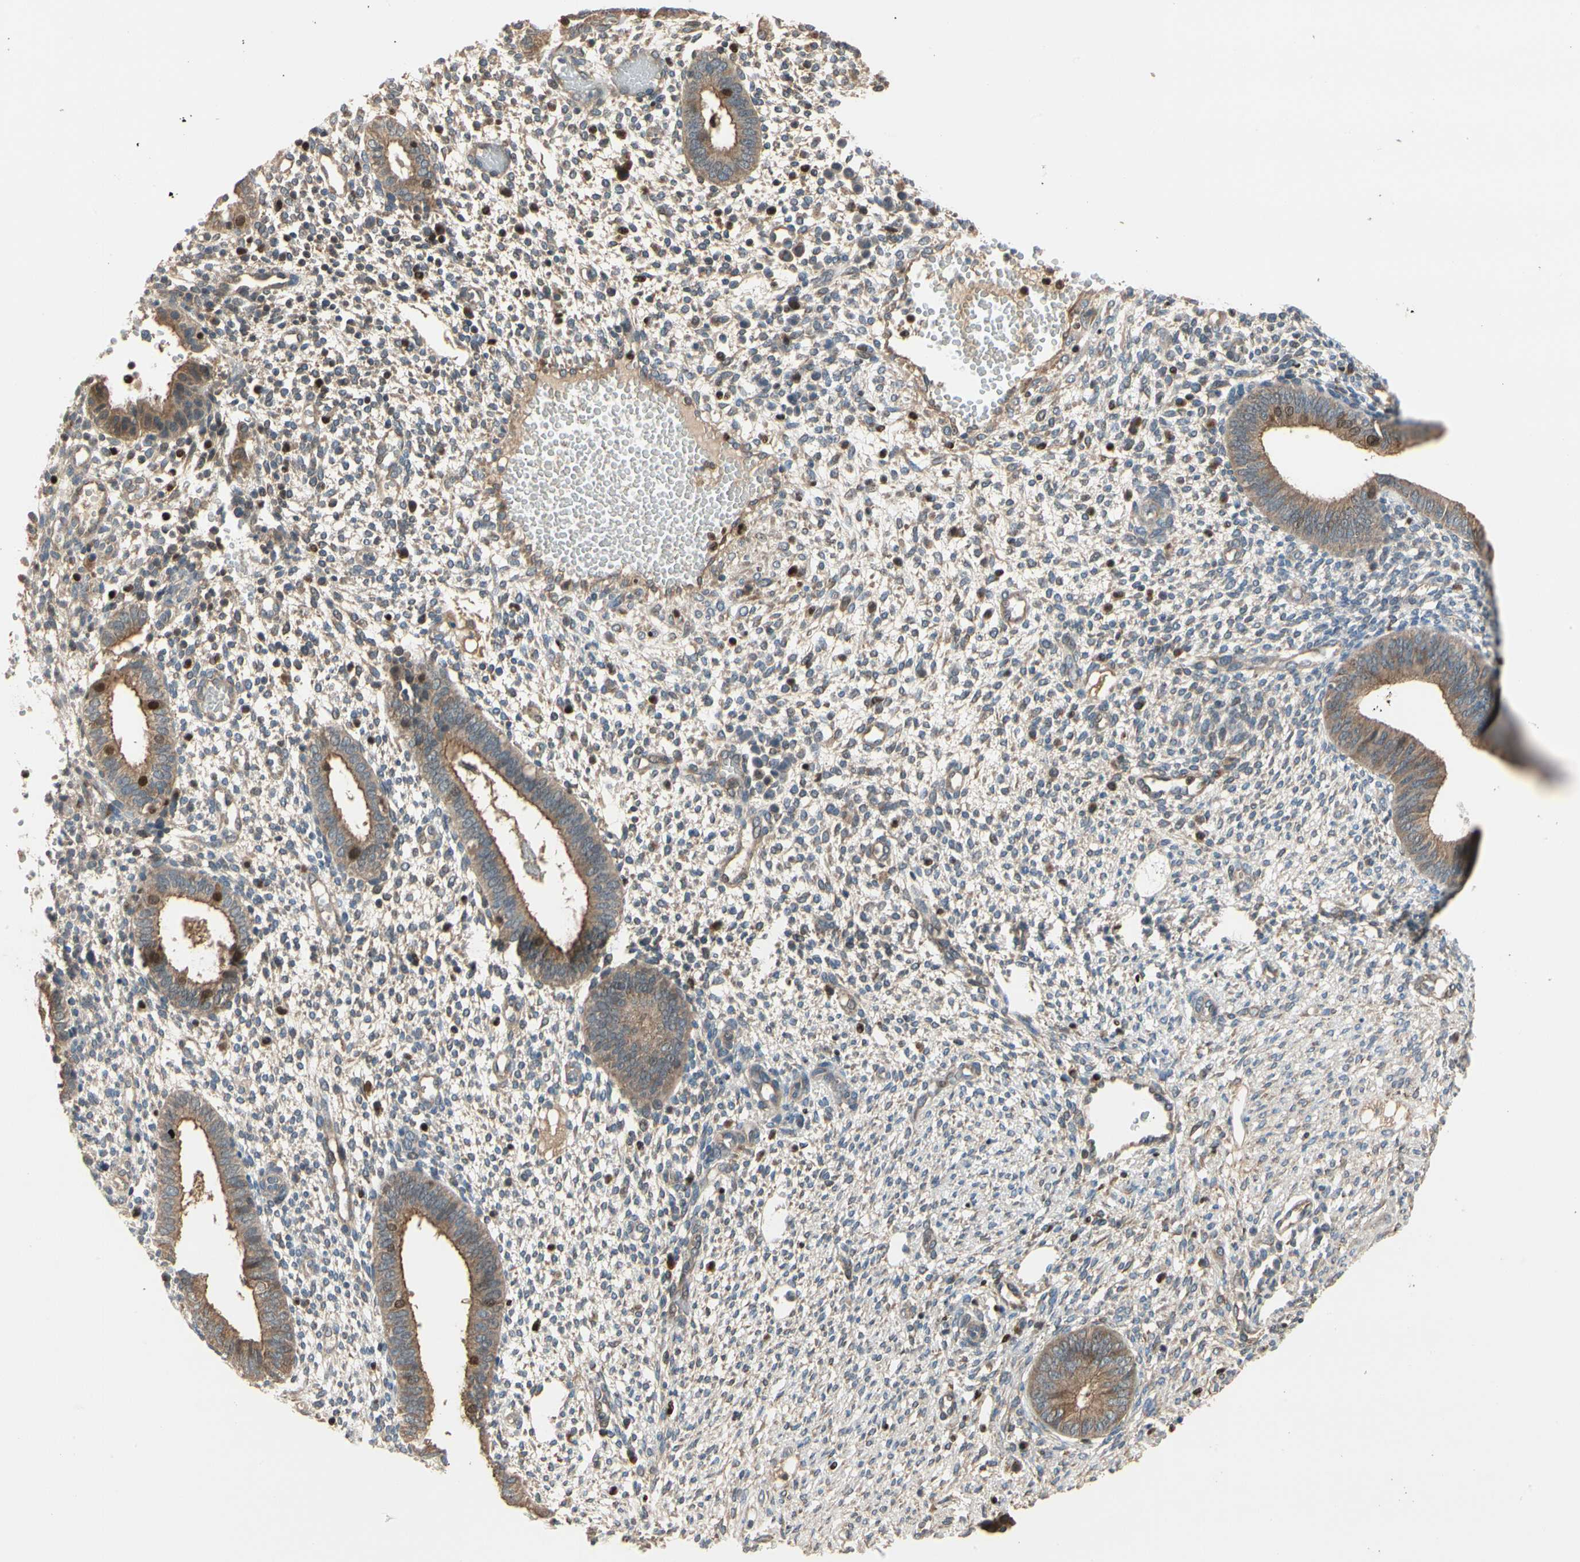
{"staining": {"intensity": "moderate", "quantity": "<25%", "location": "cytoplasmic/membranous"}, "tissue": "endometrium", "cell_type": "Cells in endometrial stroma", "image_type": "normal", "snomed": [{"axis": "morphology", "description": "Normal tissue, NOS"}, {"axis": "topography", "description": "Endometrium"}], "caption": "A brown stain labels moderate cytoplasmic/membranous staining of a protein in cells in endometrial stroma of normal endometrium.", "gene": "CGREF1", "patient": {"sex": "female", "age": 35}}